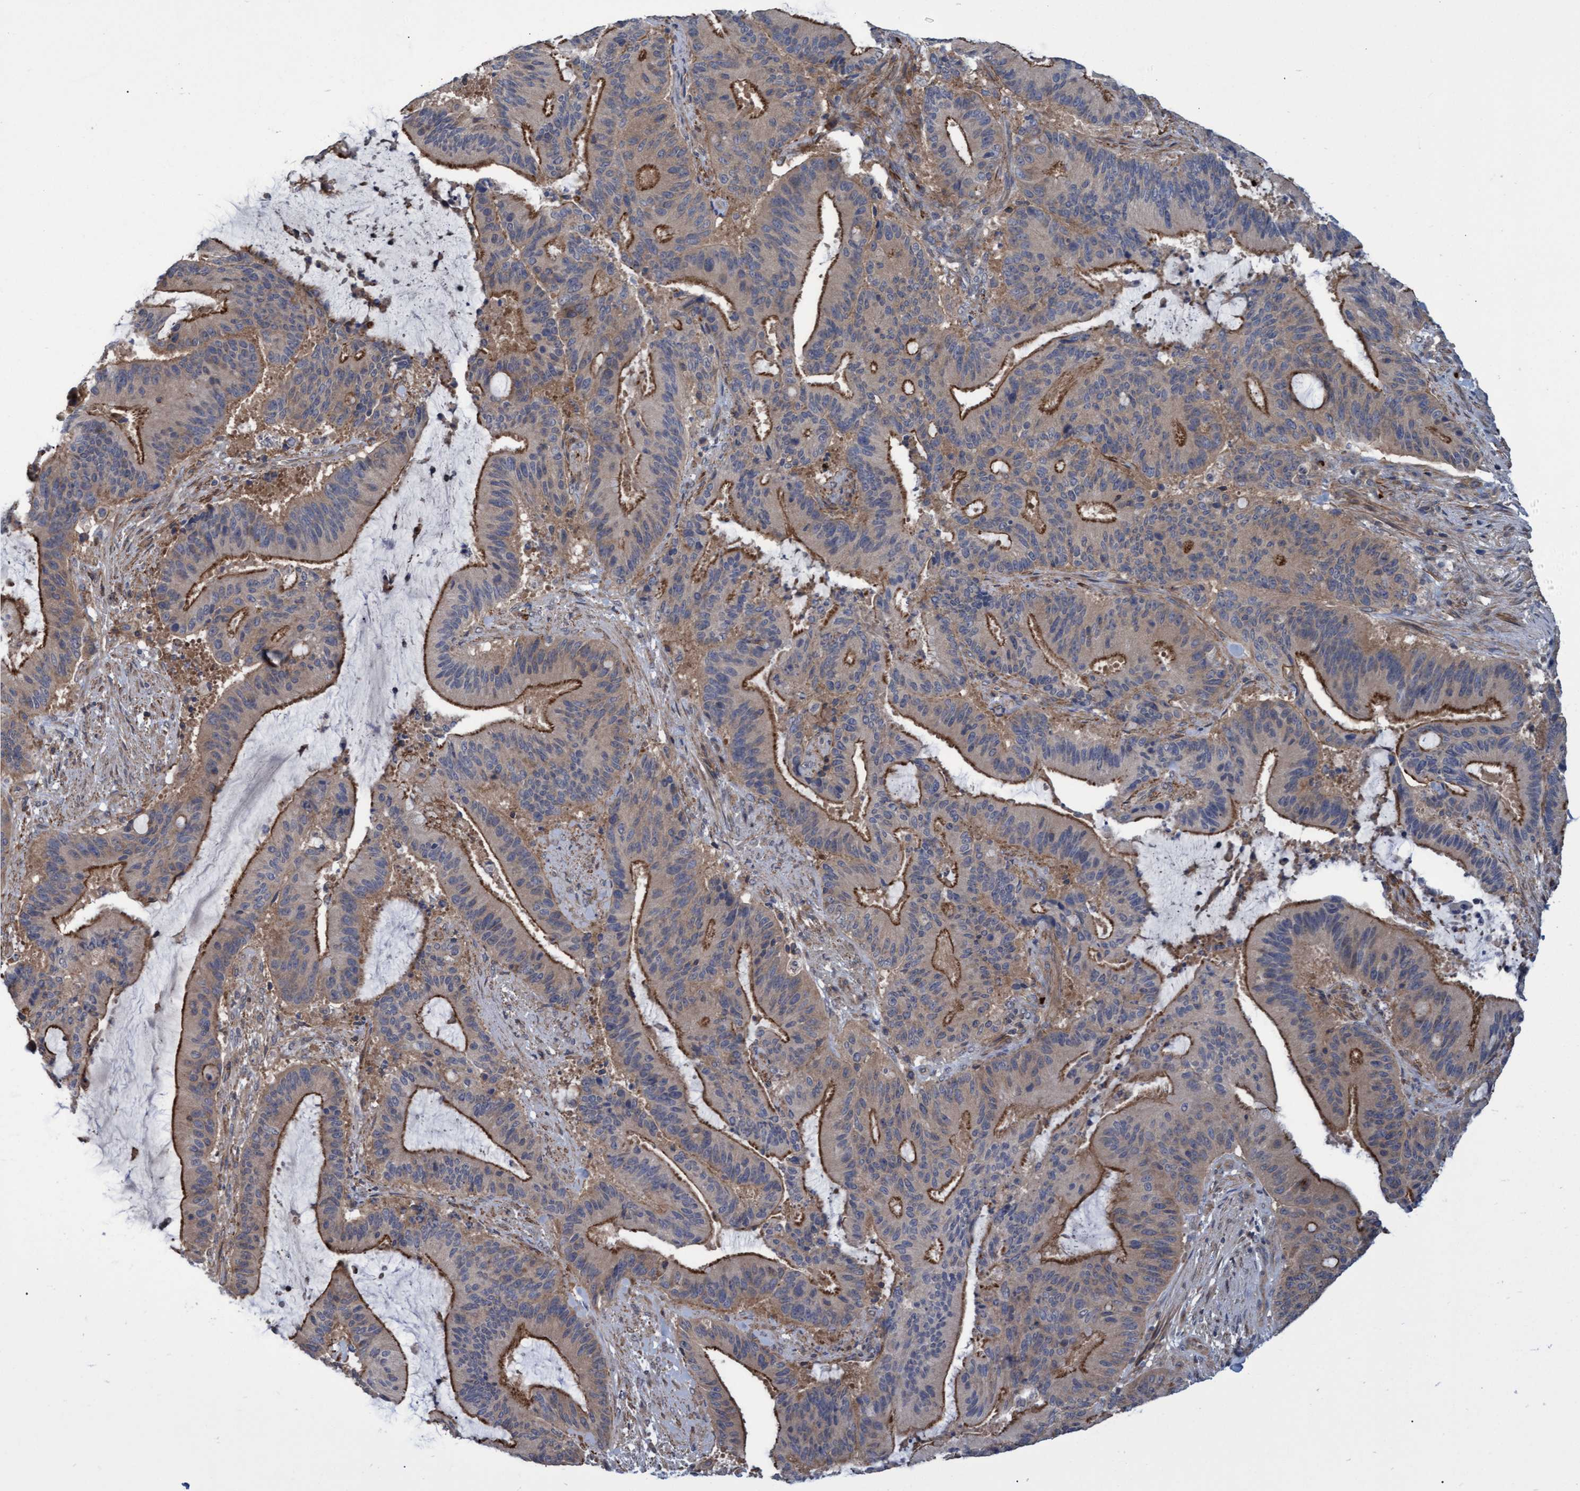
{"staining": {"intensity": "moderate", "quantity": ">75%", "location": "cytoplasmic/membranous"}, "tissue": "liver cancer", "cell_type": "Tumor cells", "image_type": "cancer", "snomed": [{"axis": "morphology", "description": "Normal tissue, NOS"}, {"axis": "morphology", "description": "Cholangiocarcinoma"}, {"axis": "topography", "description": "Liver"}, {"axis": "topography", "description": "Peripheral nerve tissue"}], "caption": "About >75% of tumor cells in liver cancer (cholangiocarcinoma) demonstrate moderate cytoplasmic/membranous protein staining as visualized by brown immunohistochemical staining.", "gene": "NAA15", "patient": {"sex": "female", "age": 73}}